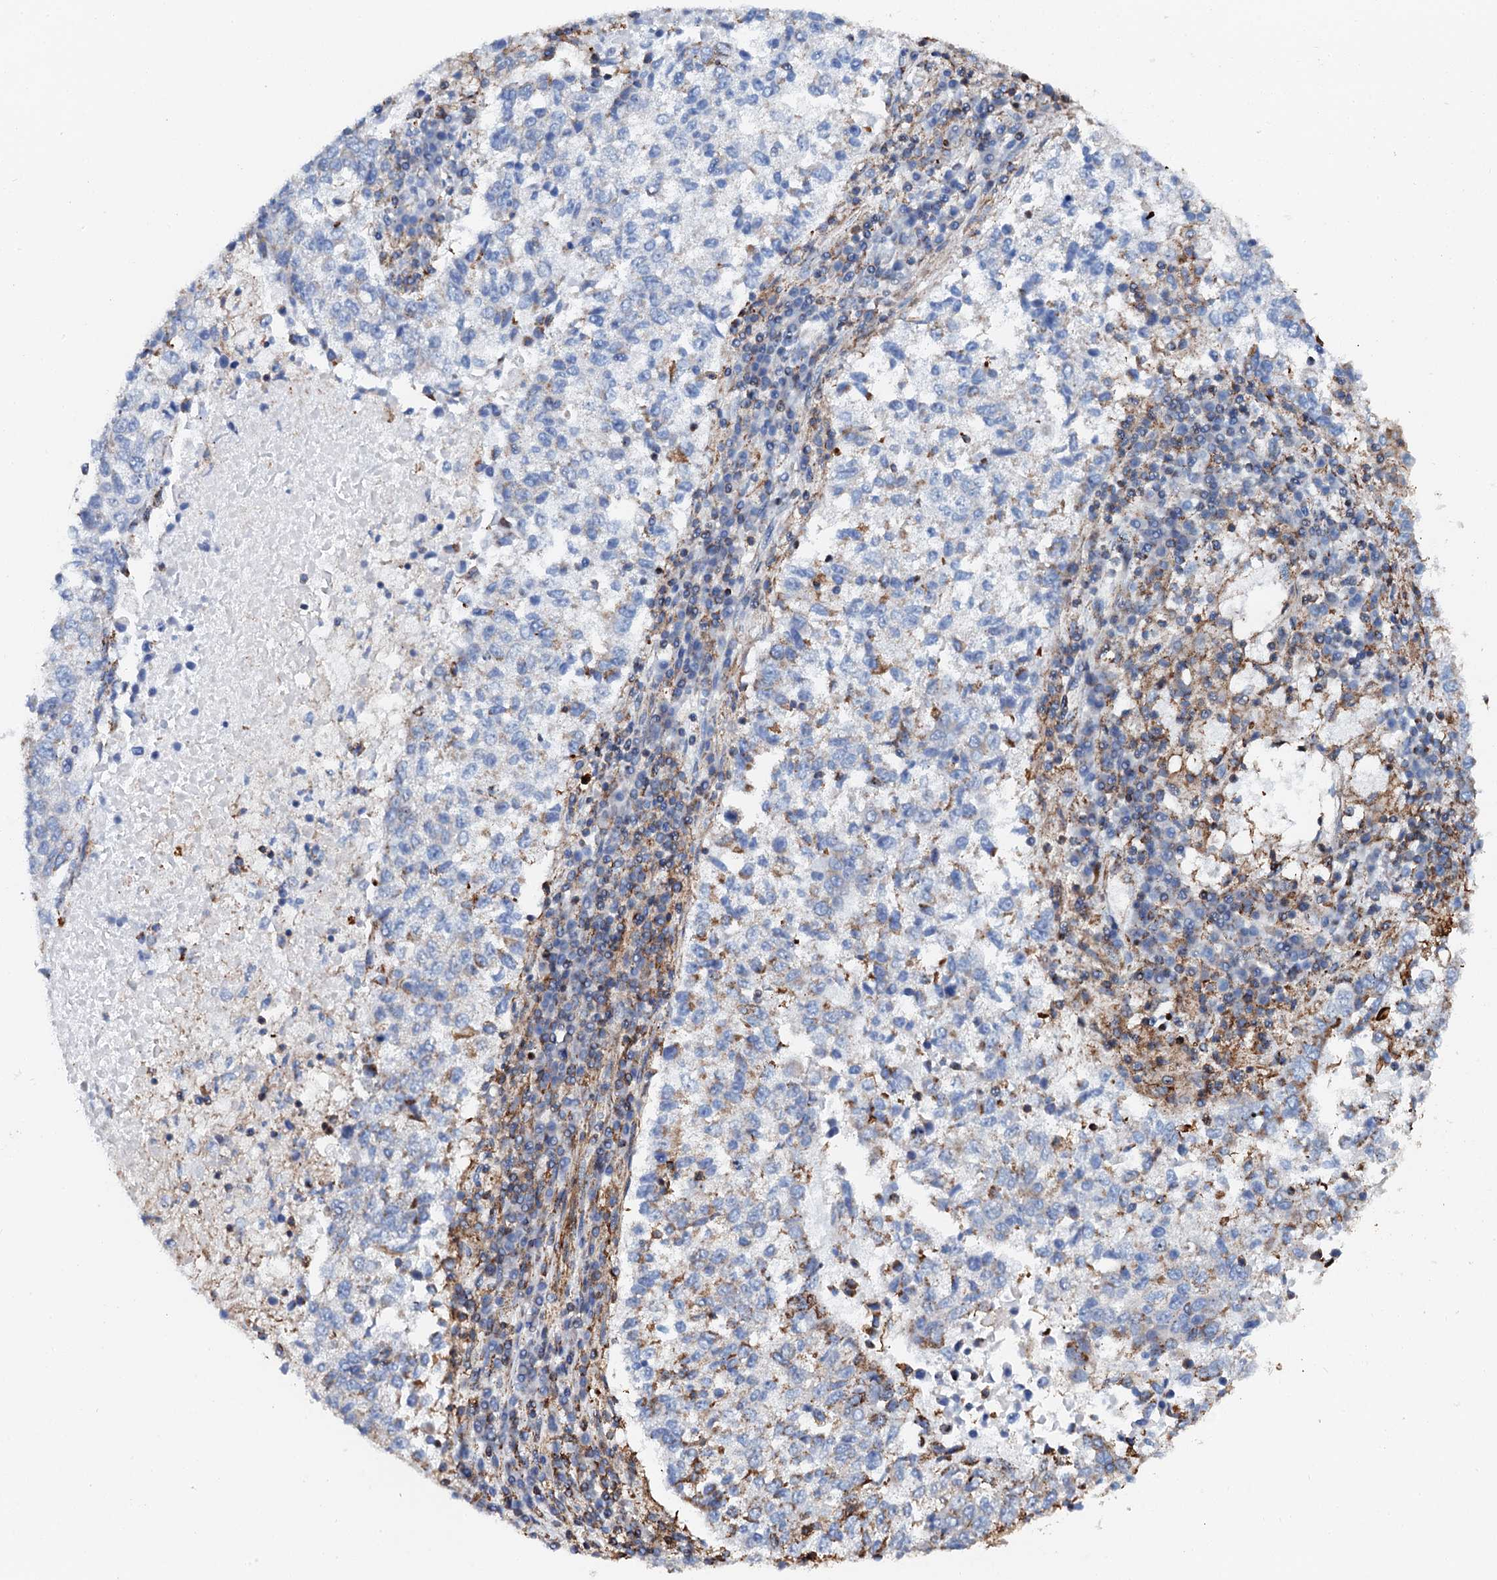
{"staining": {"intensity": "weak", "quantity": "<25%", "location": "cytoplasmic/membranous"}, "tissue": "lung cancer", "cell_type": "Tumor cells", "image_type": "cancer", "snomed": [{"axis": "morphology", "description": "Squamous cell carcinoma, NOS"}, {"axis": "topography", "description": "Lung"}], "caption": "DAB (3,3'-diaminobenzidine) immunohistochemical staining of lung cancer demonstrates no significant expression in tumor cells.", "gene": "INTS10", "patient": {"sex": "male", "age": 73}}